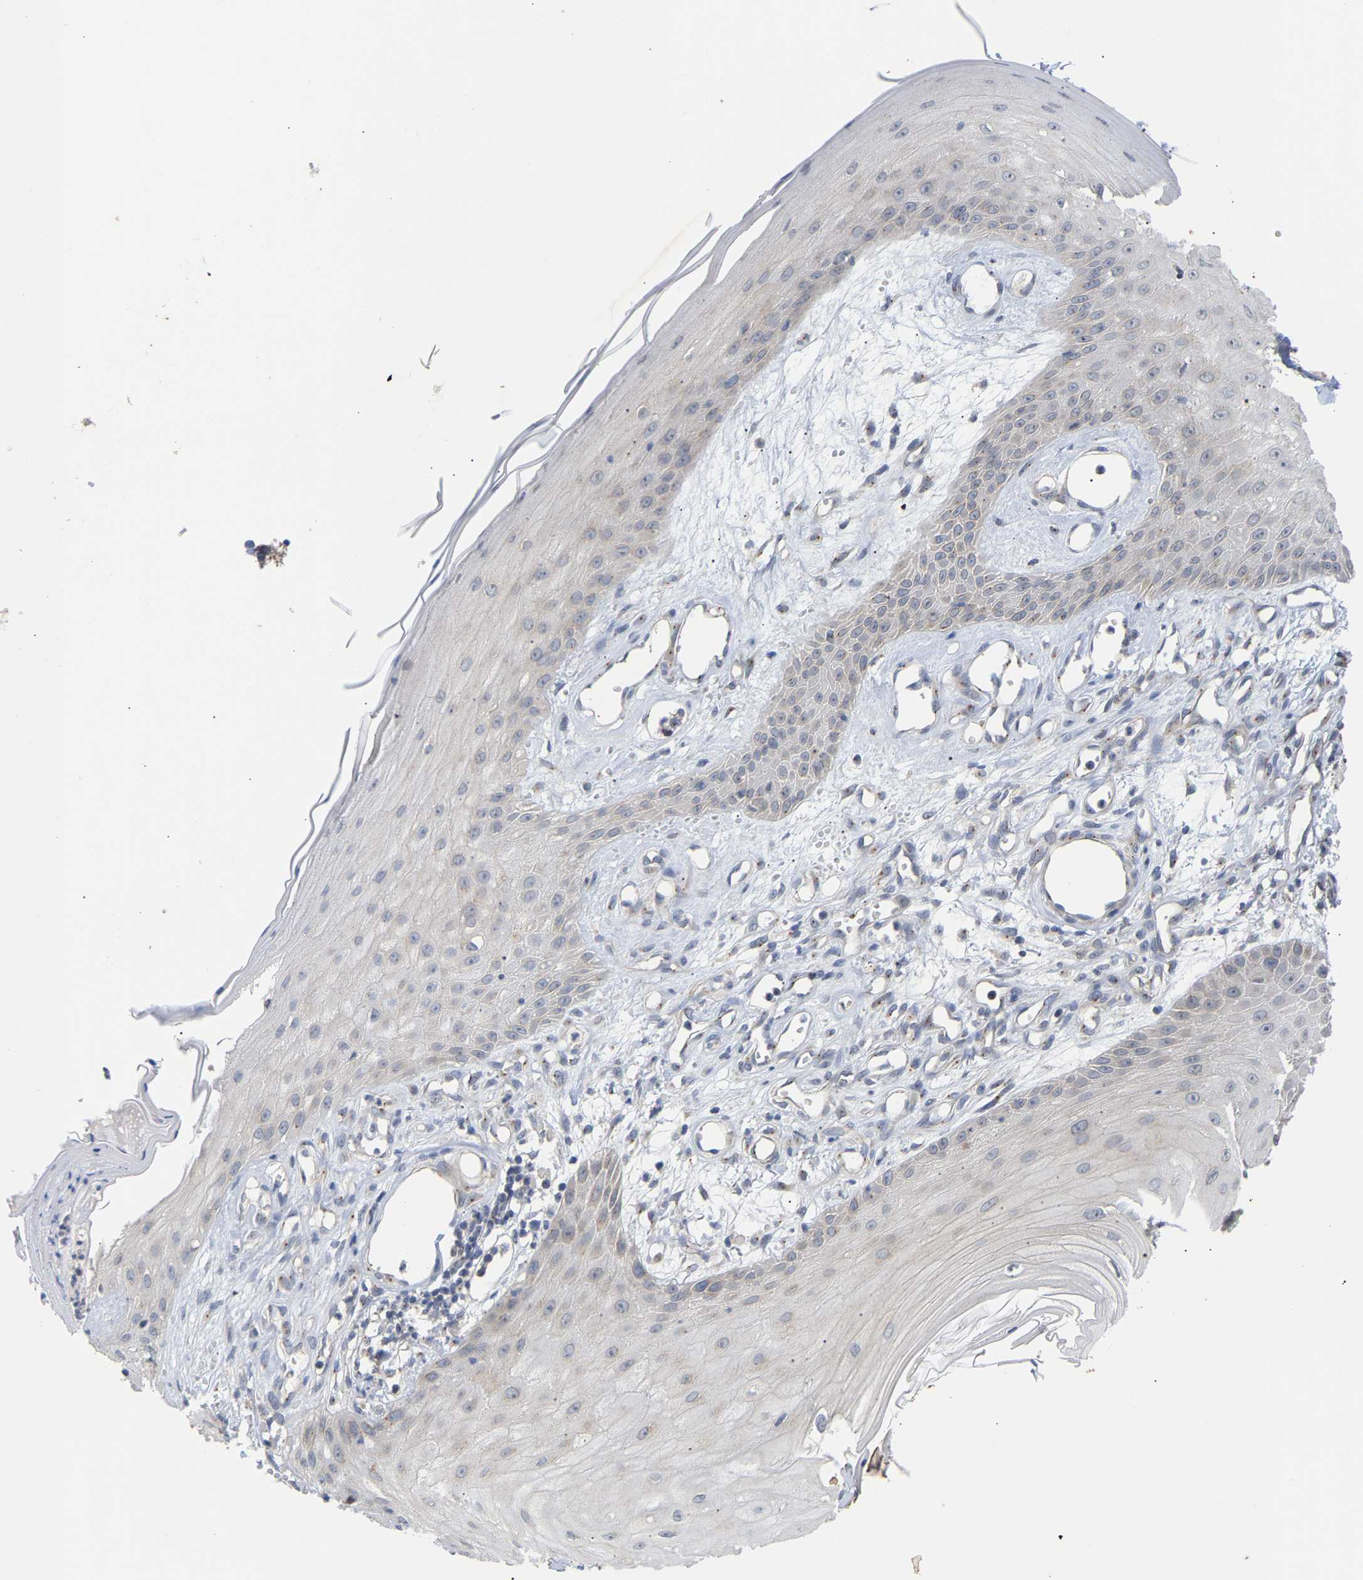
{"staining": {"intensity": "negative", "quantity": "none", "location": "none"}, "tissue": "skin cancer", "cell_type": "Tumor cells", "image_type": "cancer", "snomed": [{"axis": "morphology", "description": "Squamous cell carcinoma, NOS"}, {"axis": "topography", "description": "Skin"}], "caption": "Immunohistochemistry histopathology image of neoplastic tissue: human skin cancer (squamous cell carcinoma) stained with DAB shows no significant protein staining in tumor cells. (DAB (3,3'-diaminobenzidine) IHC visualized using brightfield microscopy, high magnification).", "gene": "PCNT", "patient": {"sex": "male", "age": 74}}